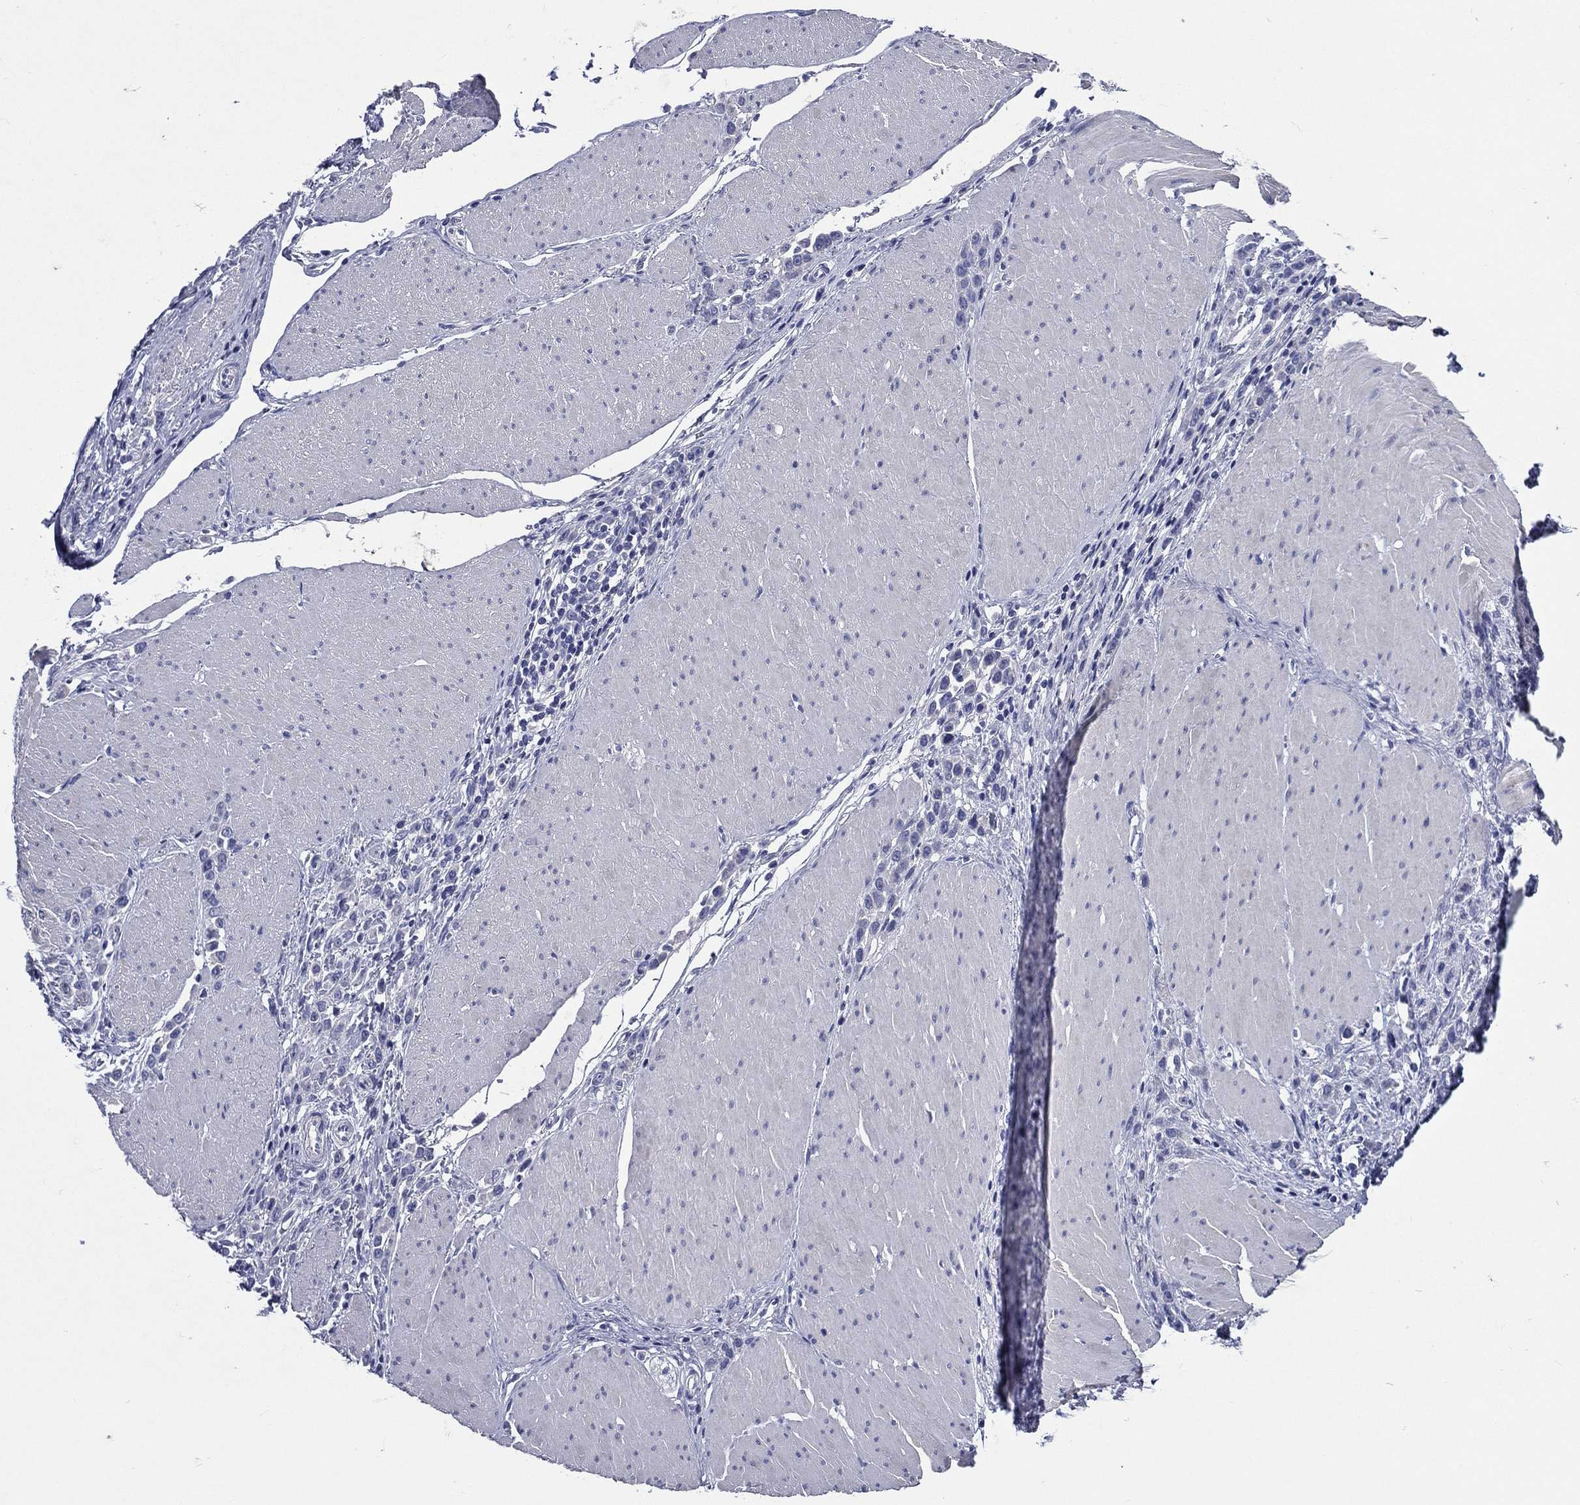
{"staining": {"intensity": "negative", "quantity": "none", "location": "none"}, "tissue": "stomach cancer", "cell_type": "Tumor cells", "image_type": "cancer", "snomed": [{"axis": "morphology", "description": "Adenocarcinoma, NOS"}, {"axis": "topography", "description": "Stomach"}], "caption": "Tumor cells are negative for brown protein staining in adenocarcinoma (stomach). Nuclei are stained in blue.", "gene": "TGM1", "patient": {"sex": "male", "age": 47}}